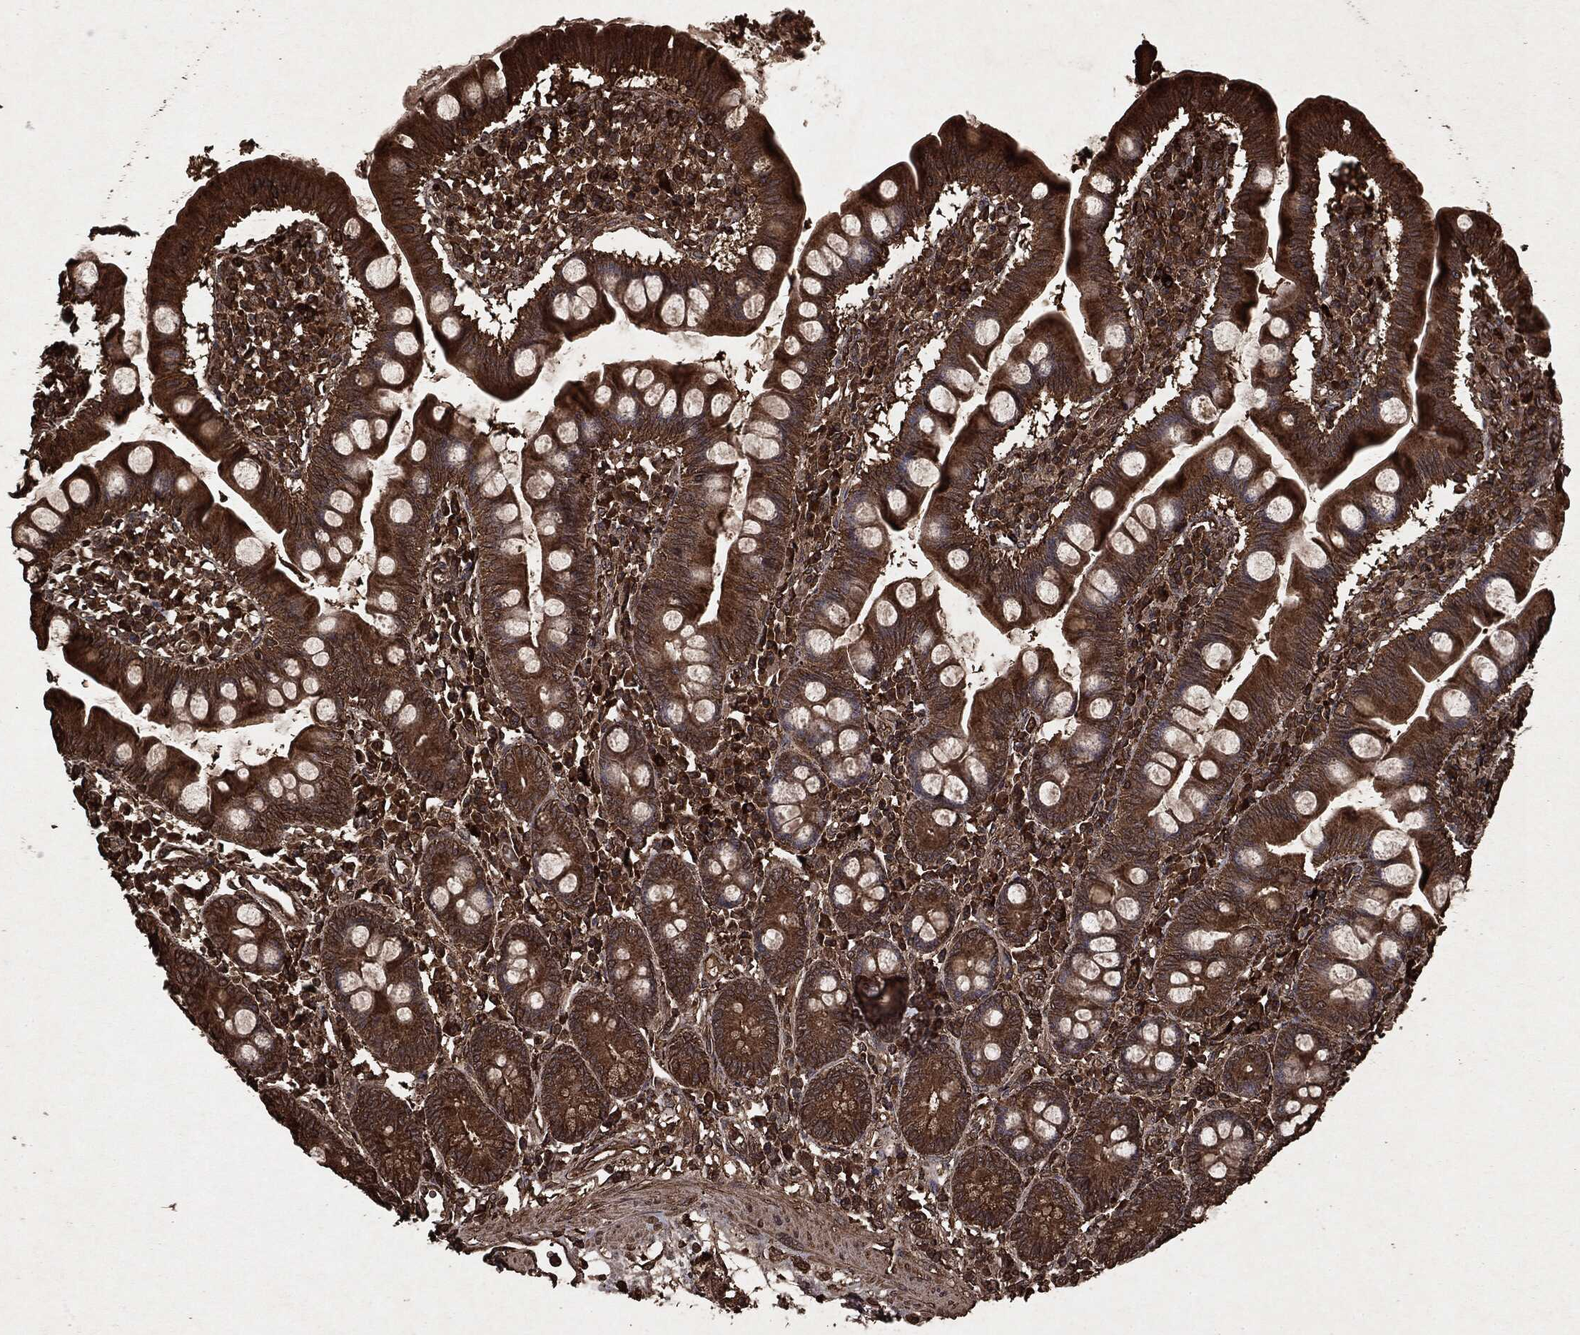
{"staining": {"intensity": "strong", "quantity": ">75%", "location": "cytoplasmic/membranous"}, "tissue": "small intestine", "cell_type": "Glandular cells", "image_type": "normal", "snomed": [{"axis": "morphology", "description": "Normal tissue, NOS"}, {"axis": "topography", "description": "Small intestine"}], "caption": "This photomicrograph shows benign small intestine stained with IHC to label a protein in brown. The cytoplasmic/membranous of glandular cells show strong positivity for the protein. Nuclei are counter-stained blue.", "gene": "ARAF", "patient": {"sex": "male", "age": 88}}